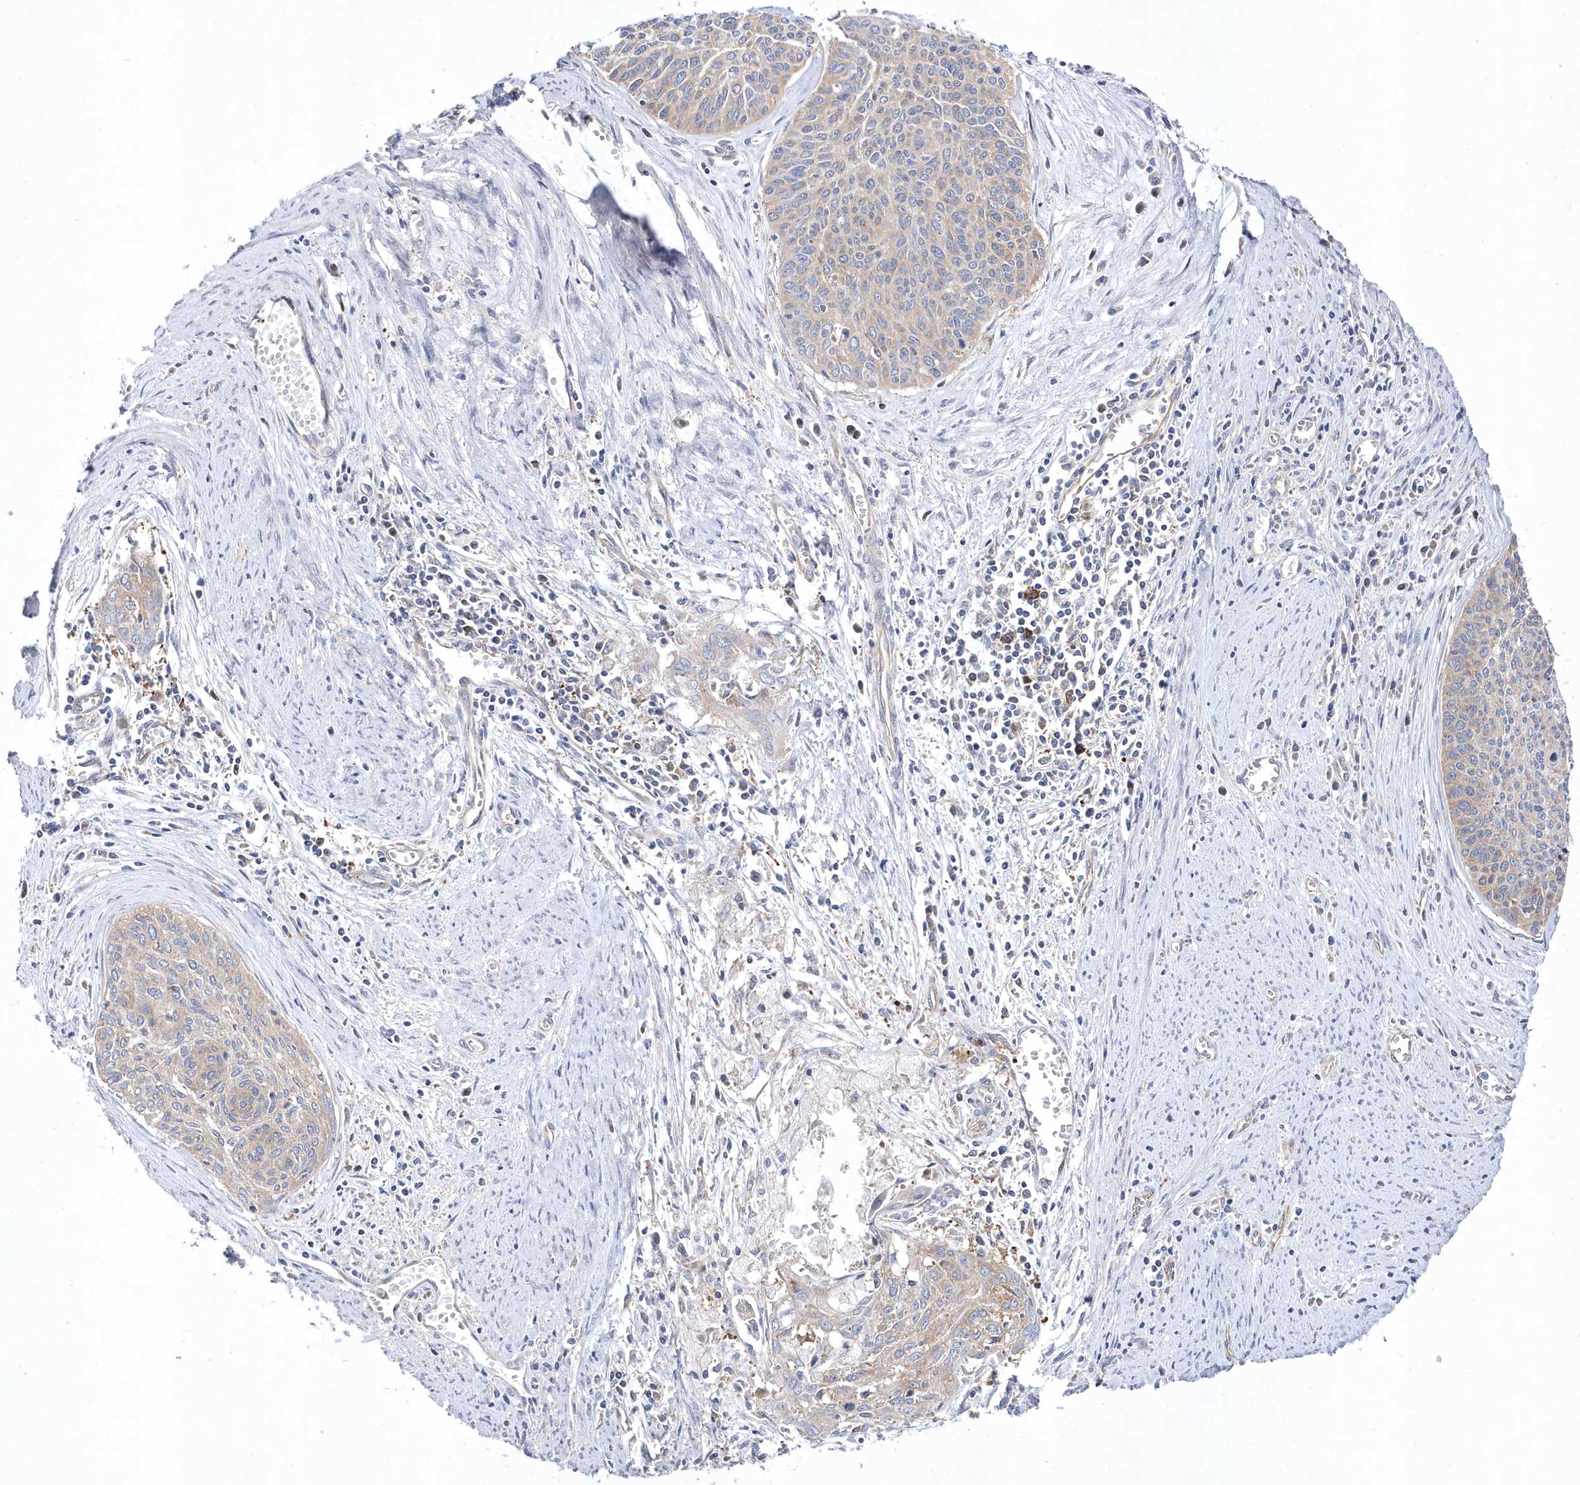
{"staining": {"intensity": "weak", "quantity": "<25%", "location": "cytoplasmic/membranous"}, "tissue": "cervical cancer", "cell_type": "Tumor cells", "image_type": "cancer", "snomed": [{"axis": "morphology", "description": "Squamous cell carcinoma, NOS"}, {"axis": "topography", "description": "Cervix"}], "caption": "DAB immunohistochemical staining of cervical cancer (squamous cell carcinoma) reveals no significant staining in tumor cells.", "gene": "JKAMP", "patient": {"sex": "female", "age": 55}}